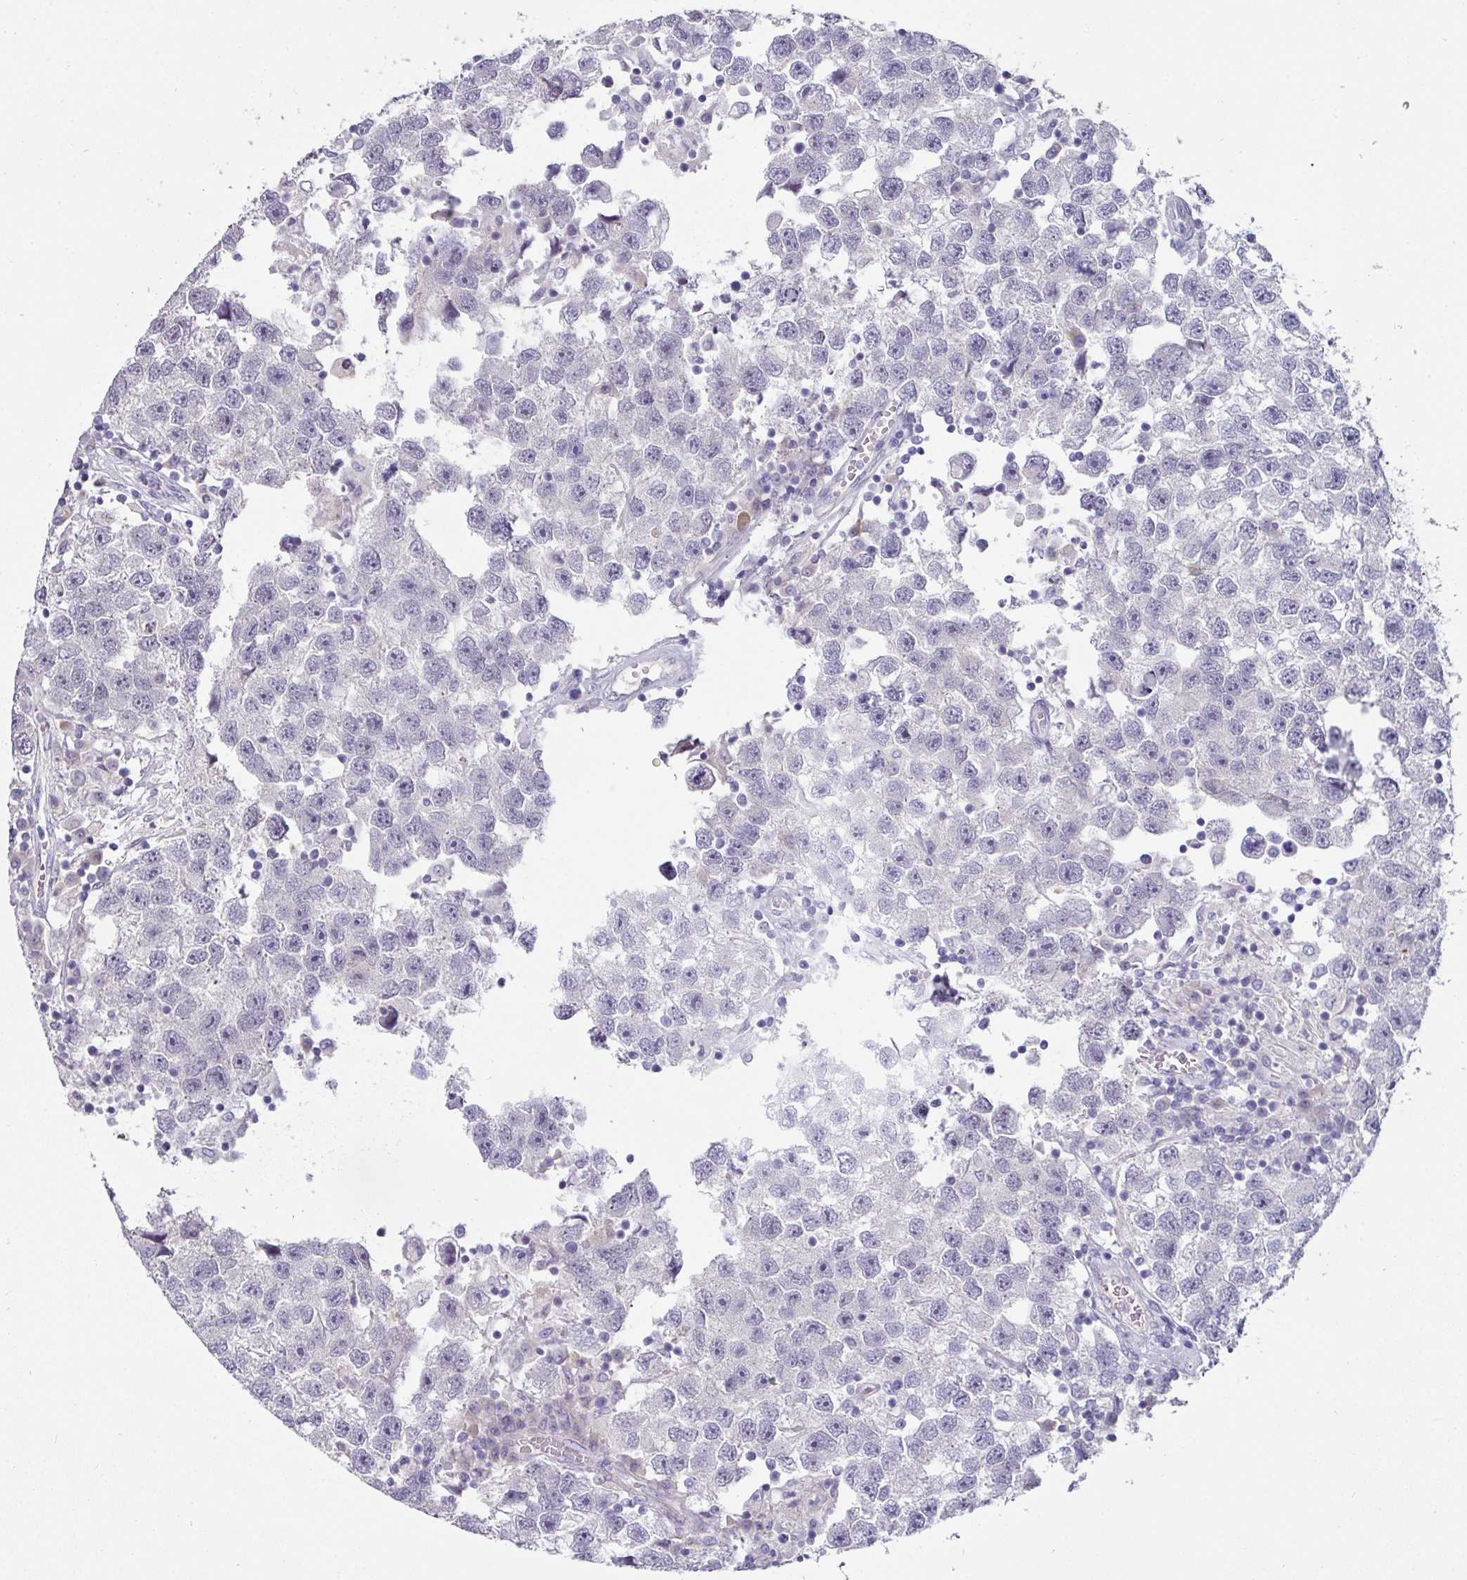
{"staining": {"intensity": "negative", "quantity": "none", "location": "none"}, "tissue": "testis cancer", "cell_type": "Tumor cells", "image_type": "cancer", "snomed": [{"axis": "morphology", "description": "Seminoma, NOS"}, {"axis": "topography", "description": "Testis"}], "caption": "This is a histopathology image of immunohistochemistry (IHC) staining of seminoma (testis), which shows no positivity in tumor cells.", "gene": "EYA3", "patient": {"sex": "male", "age": 26}}